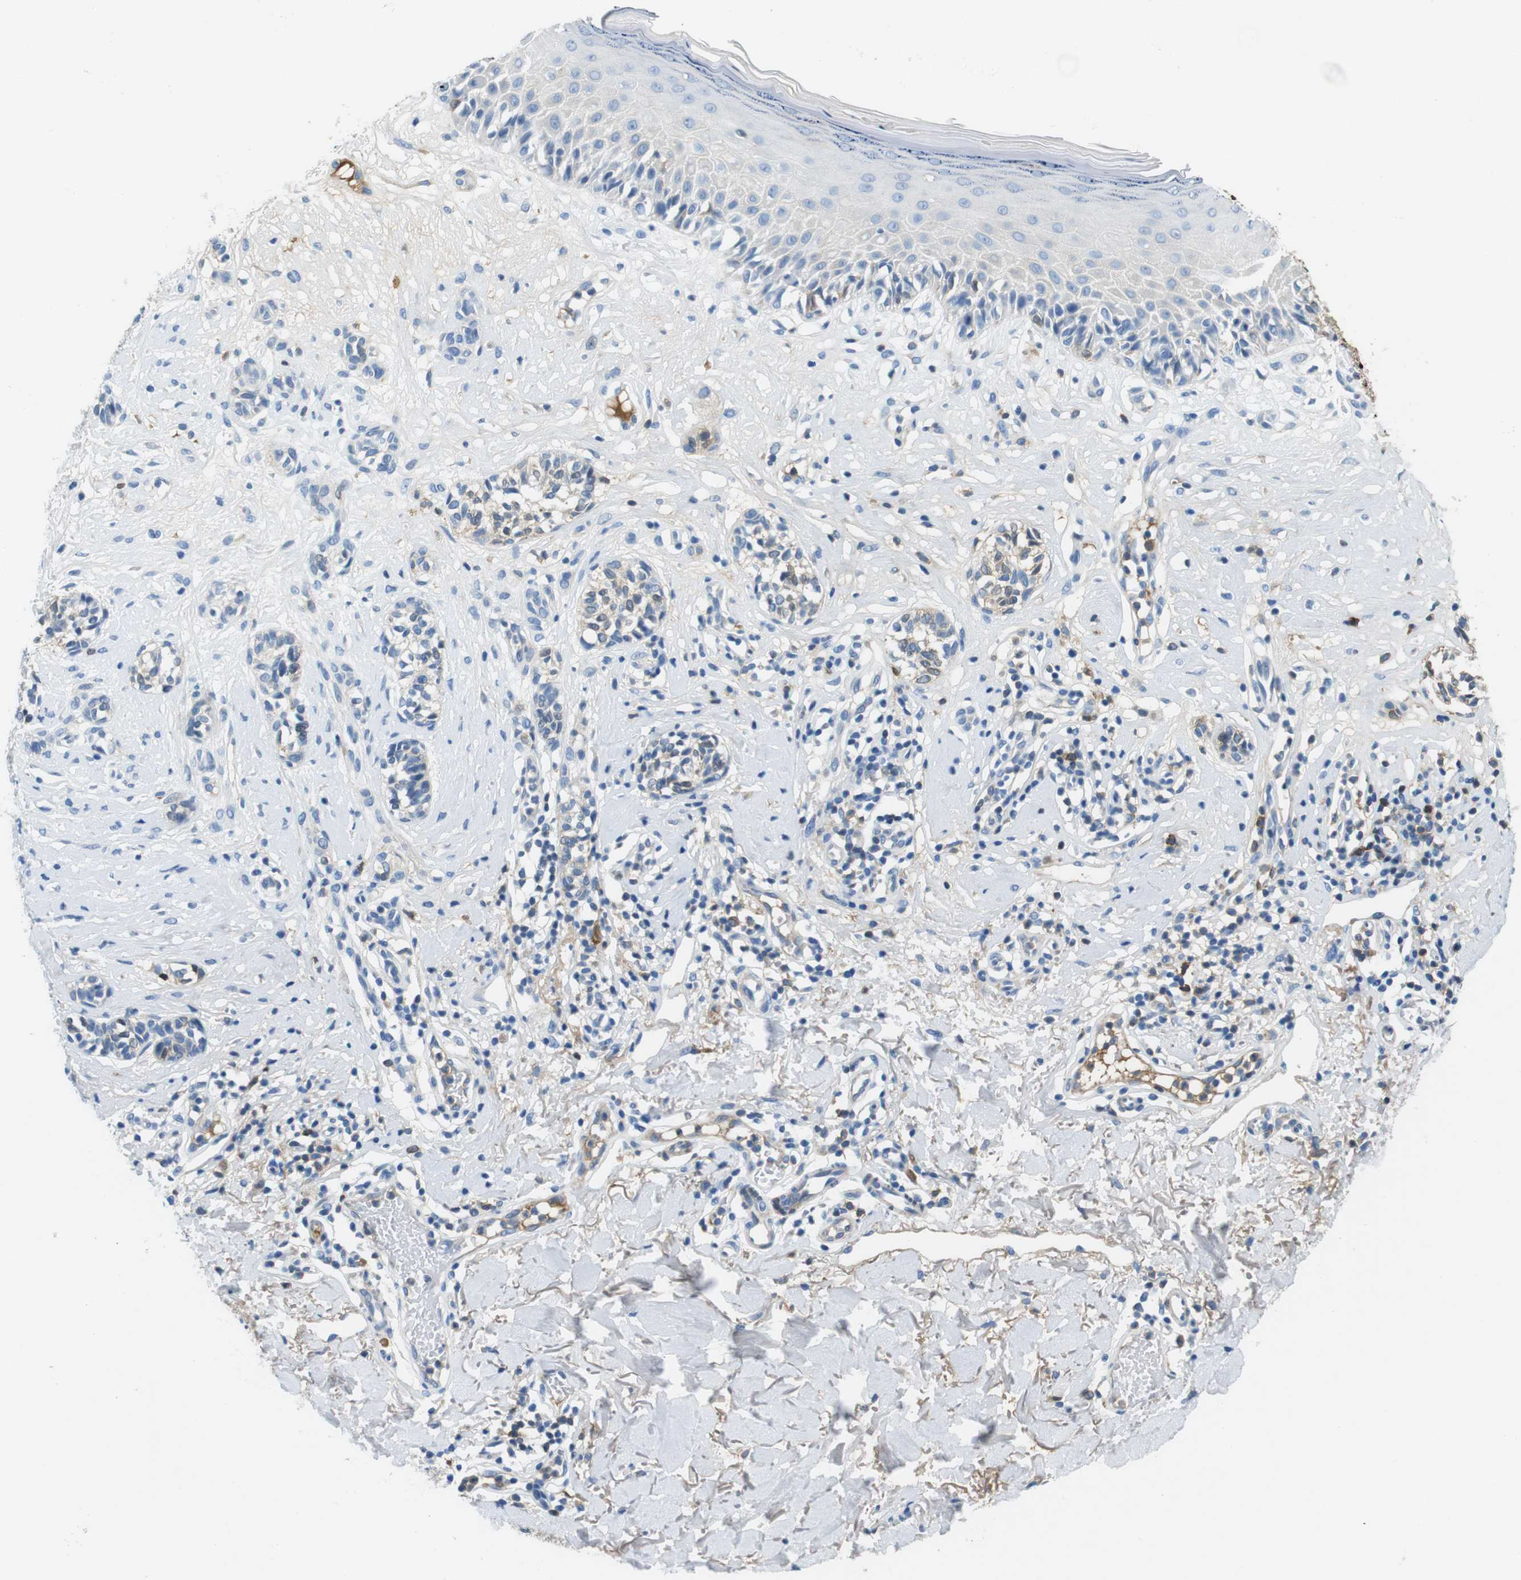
{"staining": {"intensity": "negative", "quantity": "none", "location": "none"}, "tissue": "melanoma", "cell_type": "Tumor cells", "image_type": "cancer", "snomed": [{"axis": "morphology", "description": "Malignant melanoma, NOS"}, {"axis": "topography", "description": "Skin"}], "caption": "The IHC image has no significant positivity in tumor cells of melanoma tissue.", "gene": "IGHD", "patient": {"sex": "male", "age": 64}}